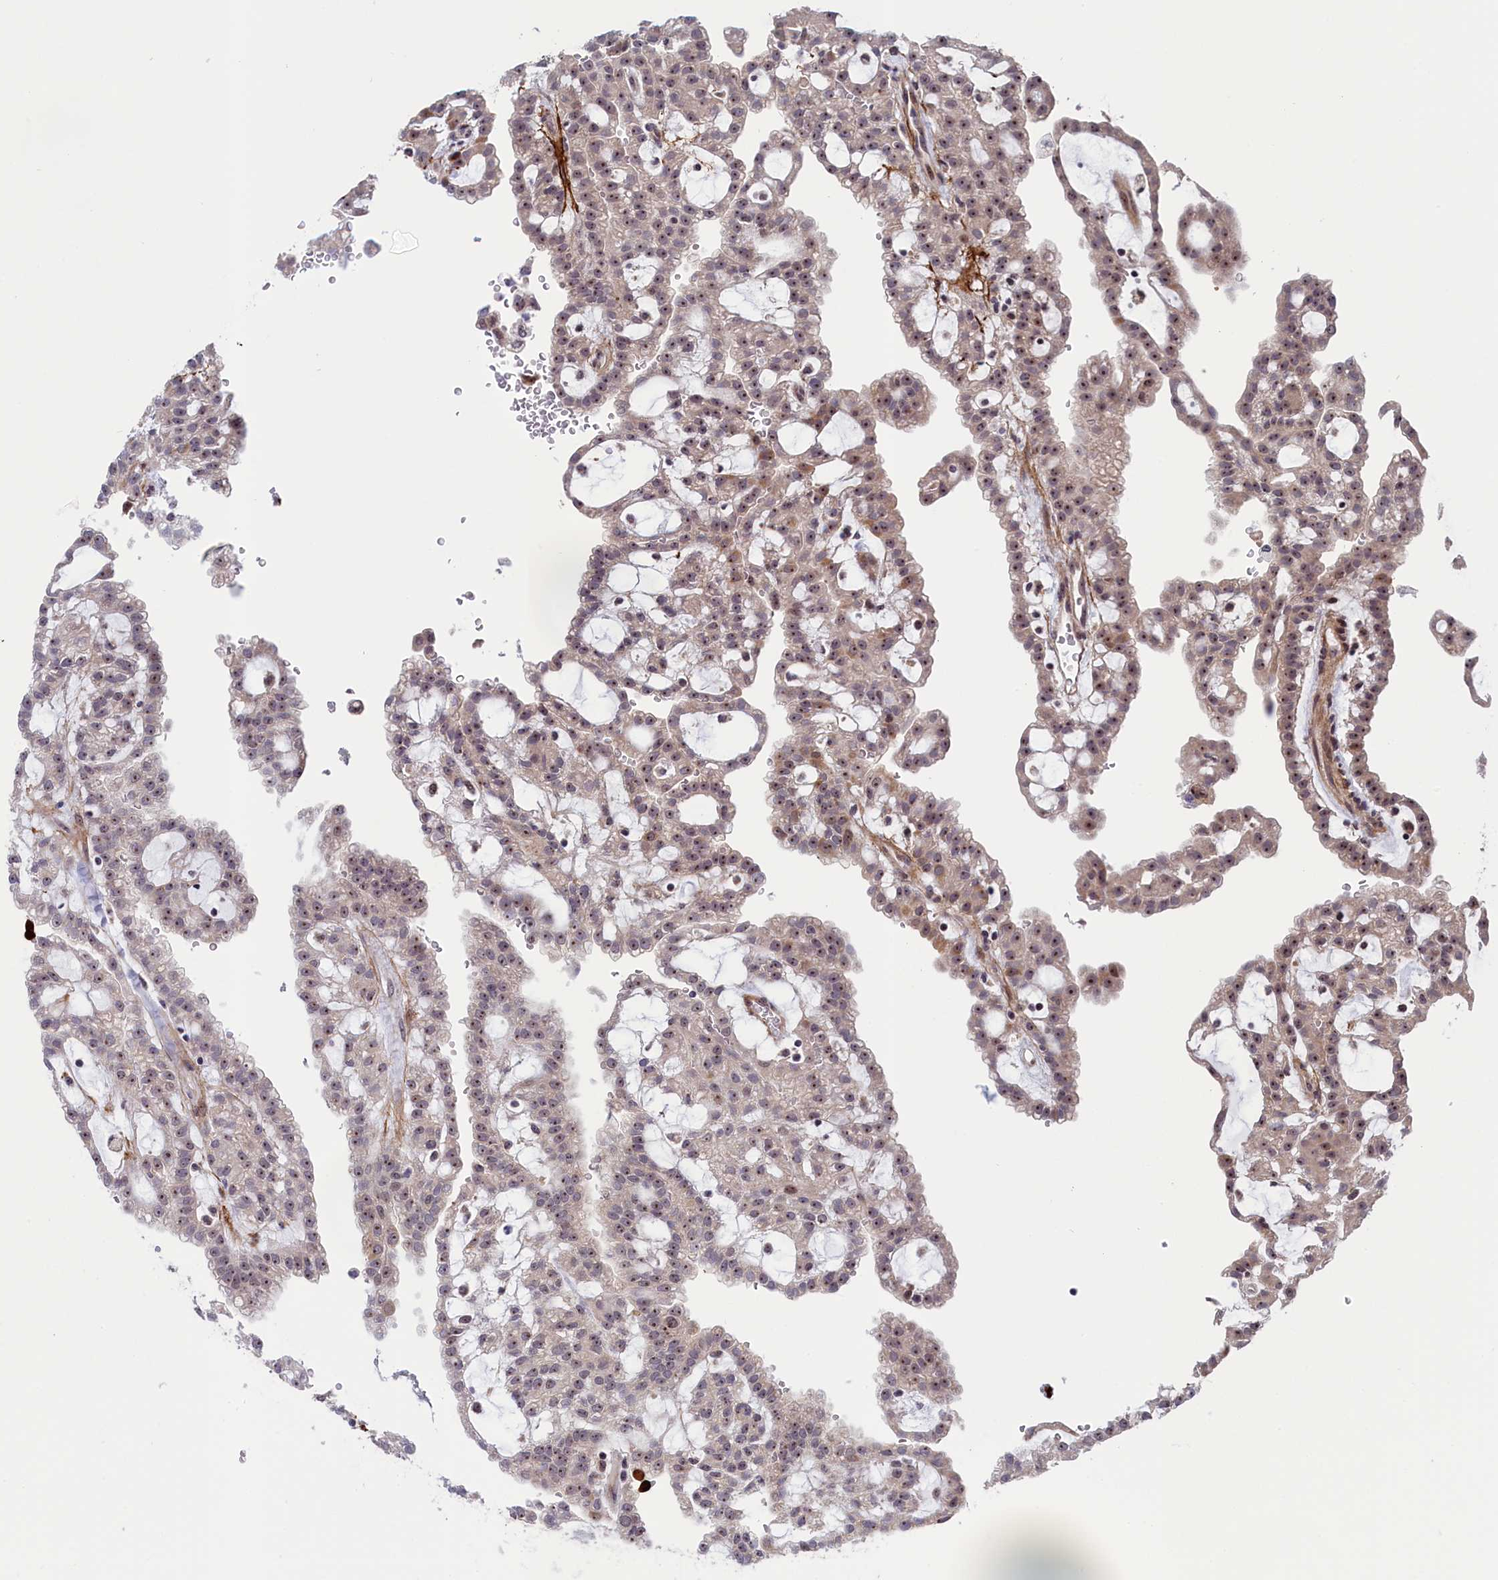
{"staining": {"intensity": "moderate", "quantity": ">75%", "location": "nuclear"}, "tissue": "renal cancer", "cell_type": "Tumor cells", "image_type": "cancer", "snomed": [{"axis": "morphology", "description": "Adenocarcinoma, NOS"}, {"axis": "topography", "description": "Kidney"}], "caption": "Protein staining by IHC reveals moderate nuclear staining in approximately >75% of tumor cells in adenocarcinoma (renal). The protein of interest is stained brown, and the nuclei are stained in blue (DAB (3,3'-diaminobenzidine) IHC with brightfield microscopy, high magnification).", "gene": "PPAN", "patient": {"sex": "male", "age": 63}}